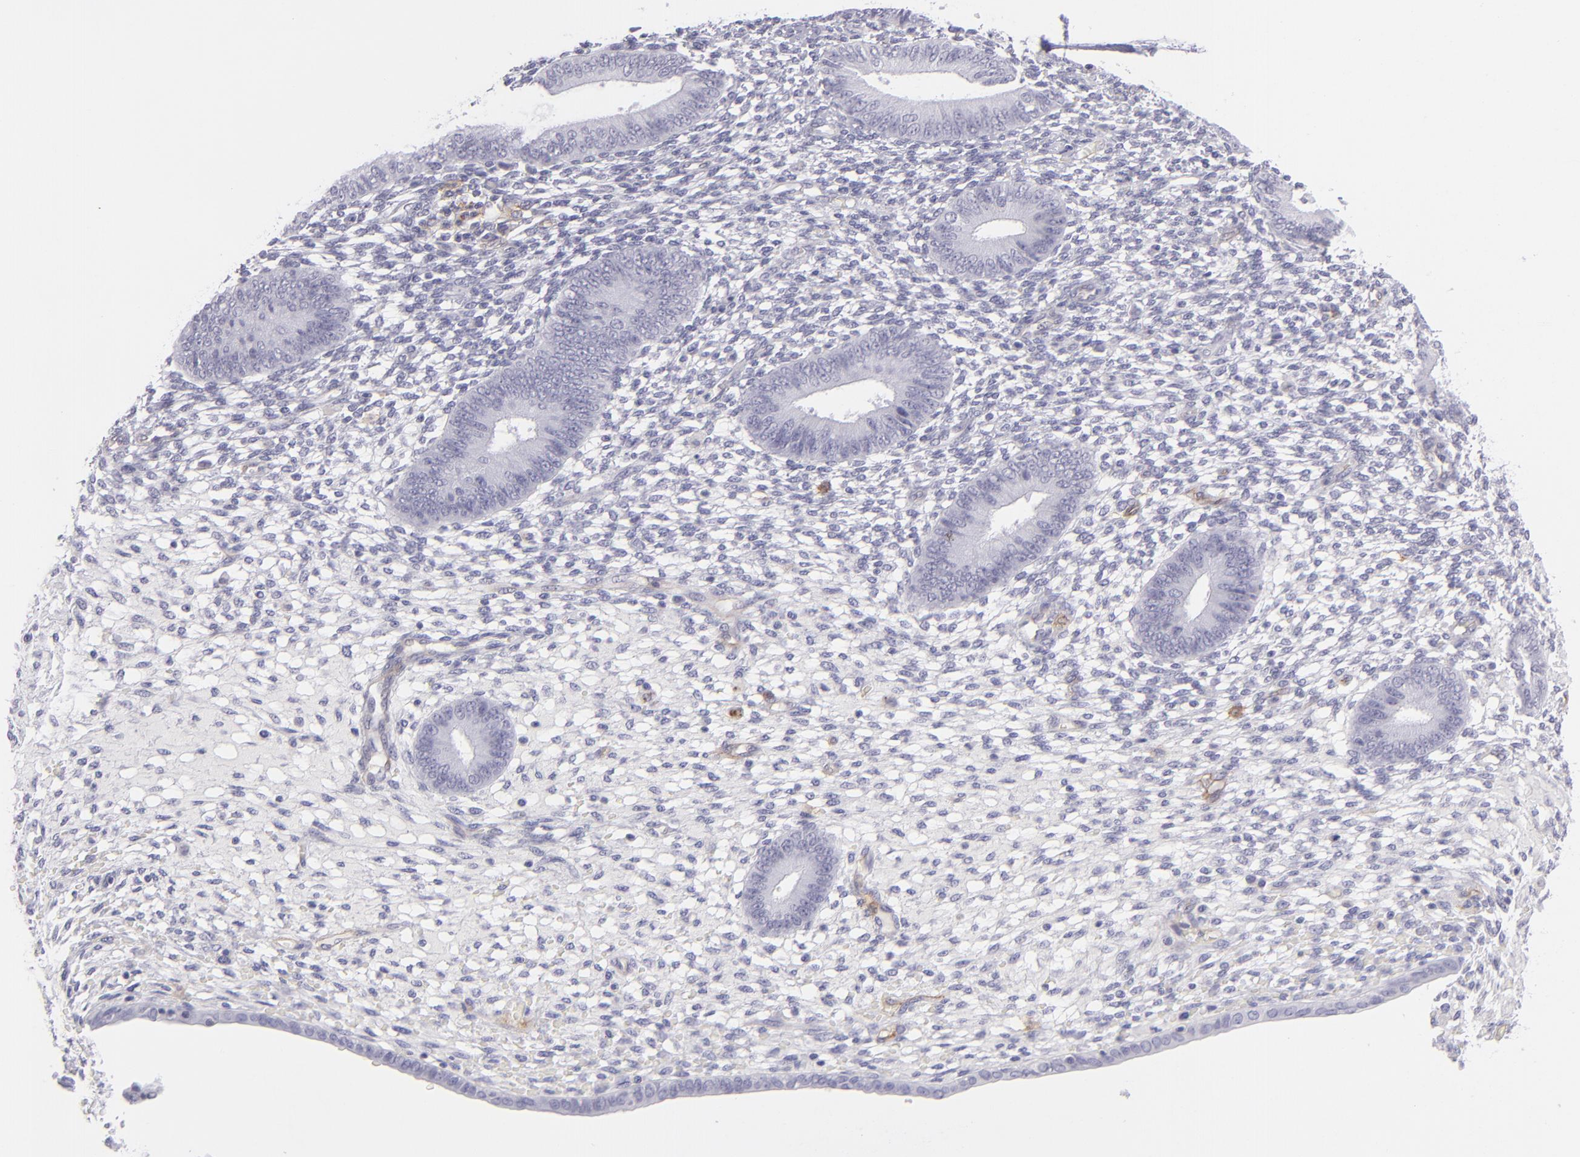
{"staining": {"intensity": "negative", "quantity": "none", "location": "none"}, "tissue": "endometrium", "cell_type": "Cells in endometrial stroma", "image_type": "normal", "snomed": [{"axis": "morphology", "description": "Normal tissue, NOS"}, {"axis": "topography", "description": "Endometrium"}], "caption": "Immunohistochemical staining of unremarkable human endometrium reveals no significant staining in cells in endometrial stroma. (Brightfield microscopy of DAB immunohistochemistry (IHC) at high magnification).", "gene": "THBD", "patient": {"sex": "female", "age": 42}}